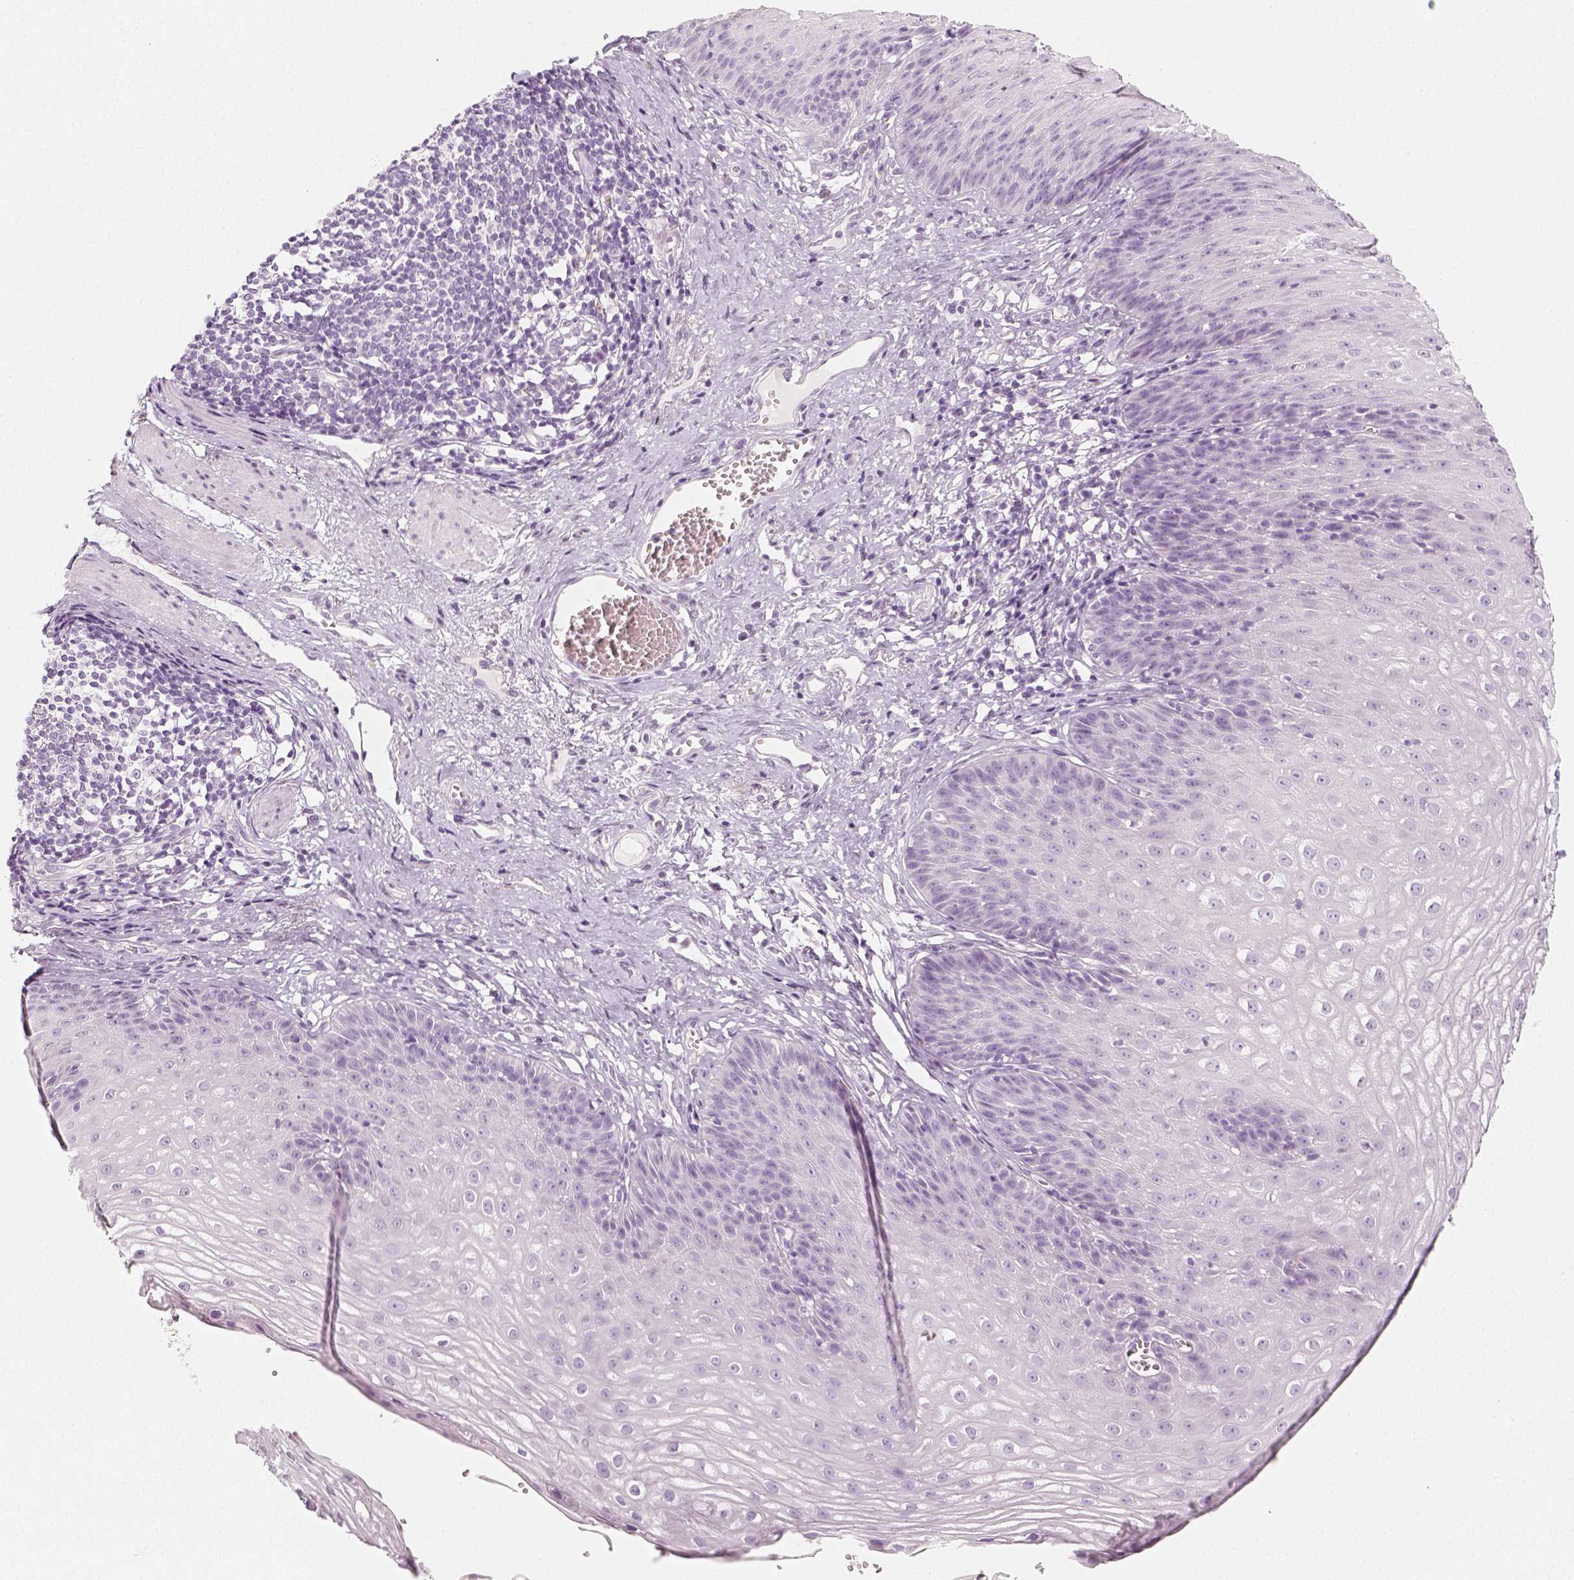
{"staining": {"intensity": "negative", "quantity": "none", "location": "none"}, "tissue": "esophagus", "cell_type": "Squamous epithelial cells", "image_type": "normal", "snomed": [{"axis": "morphology", "description": "Normal tissue, NOS"}, {"axis": "topography", "description": "Esophagus"}], "caption": "This is an IHC micrograph of benign esophagus. There is no positivity in squamous epithelial cells.", "gene": "NECAB2", "patient": {"sex": "male", "age": 72}}